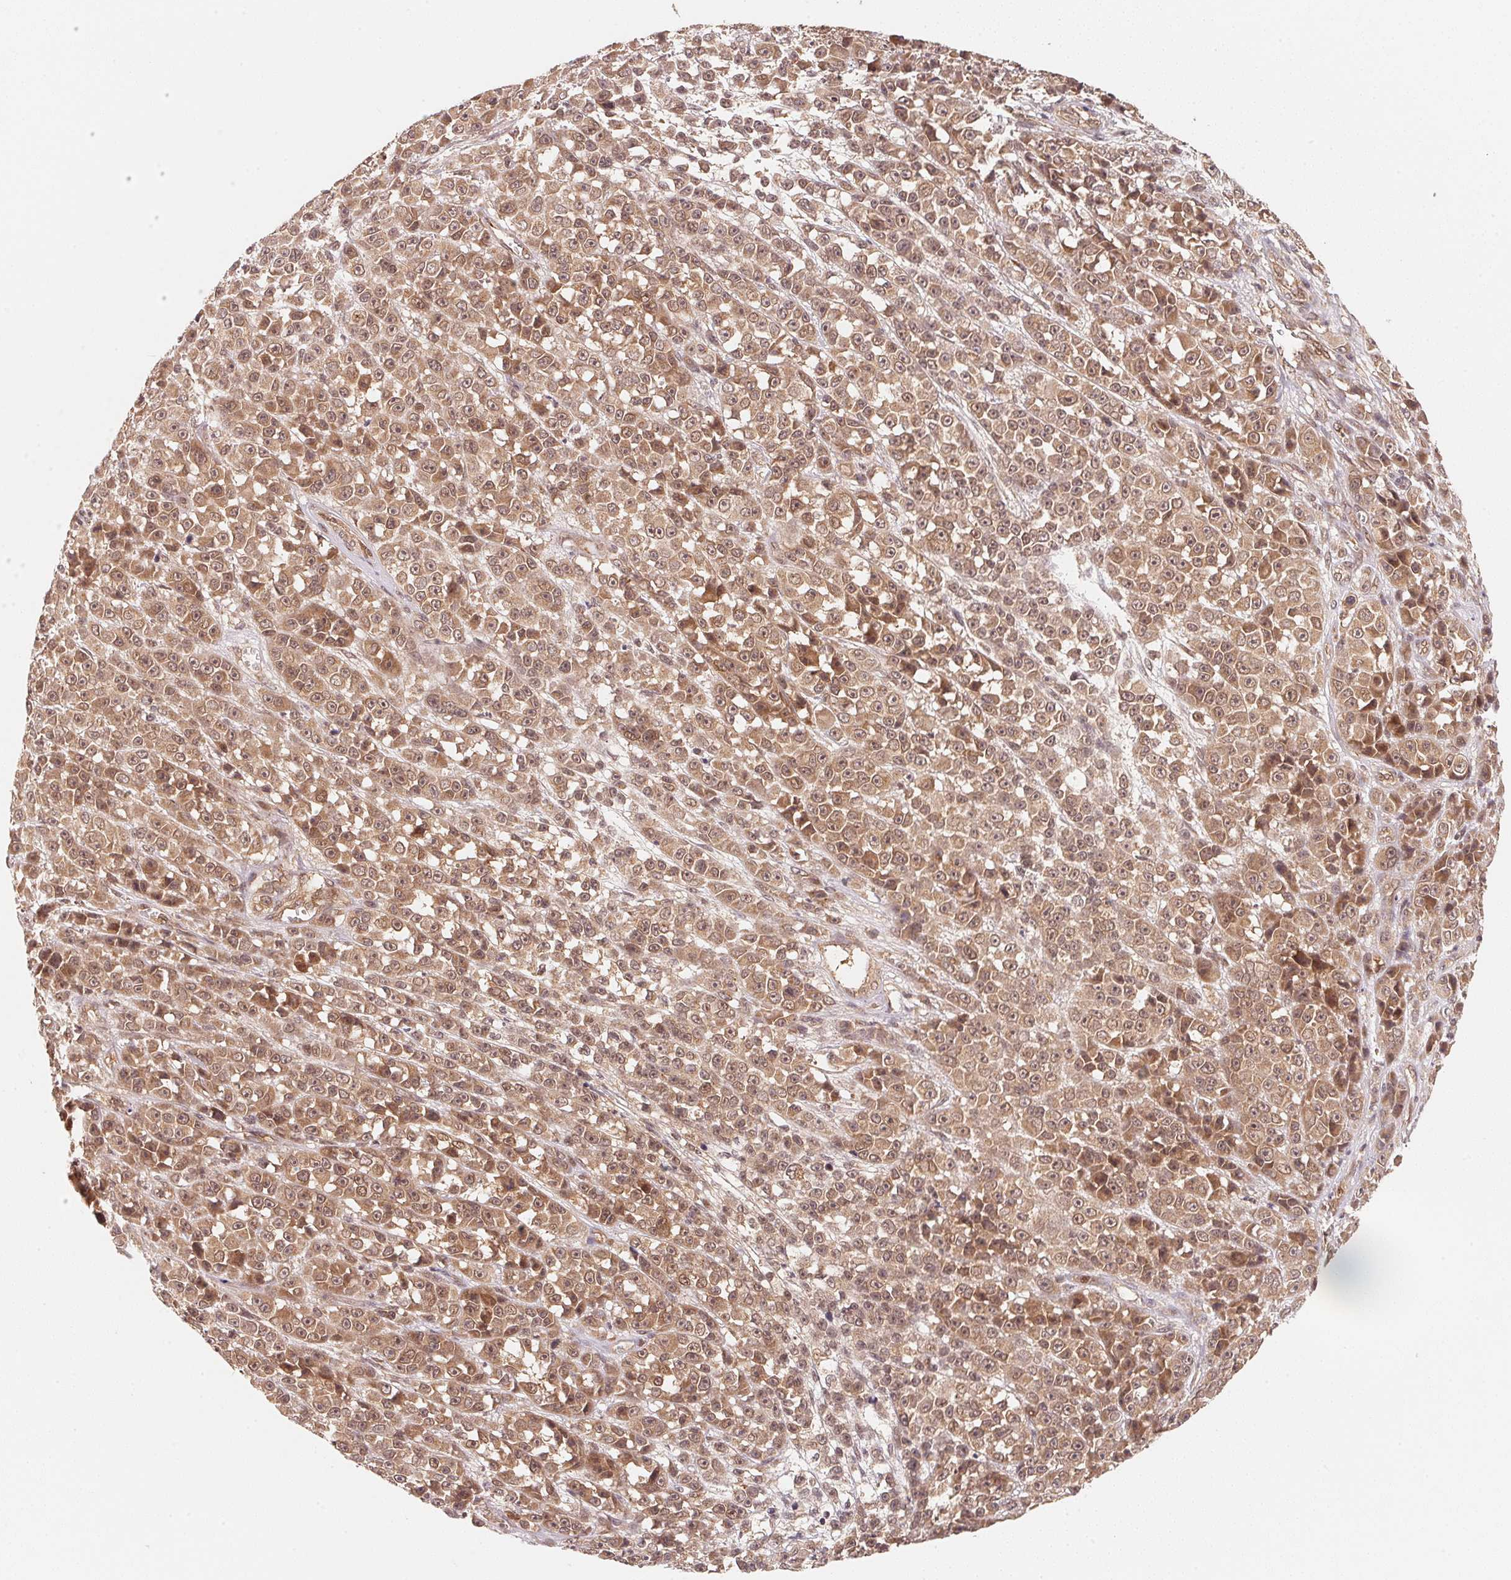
{"staining": {"intensity": "moderate", "quantity": ">75%", "location": "cytoplasmic/membranous,nuclear"}, "tissue": "melanoma", "cell_type": "Tumor cells", "image_type": "cancer", "snomed": [{"axis": "morphology", "description": "Malignant melanoma, NOS"}, {"axis": "topography", "description": "Skin"}, {"axis": "topography", "description": "Skin of back"}], "caption": "Melanoma stained with IHC displays moderate cytoplasmic/membranous and nuclear positivity in approximately >75% of tumor cells.", "gene": "CCDC102B", "patient": {"sex": "male", "age": 91}}